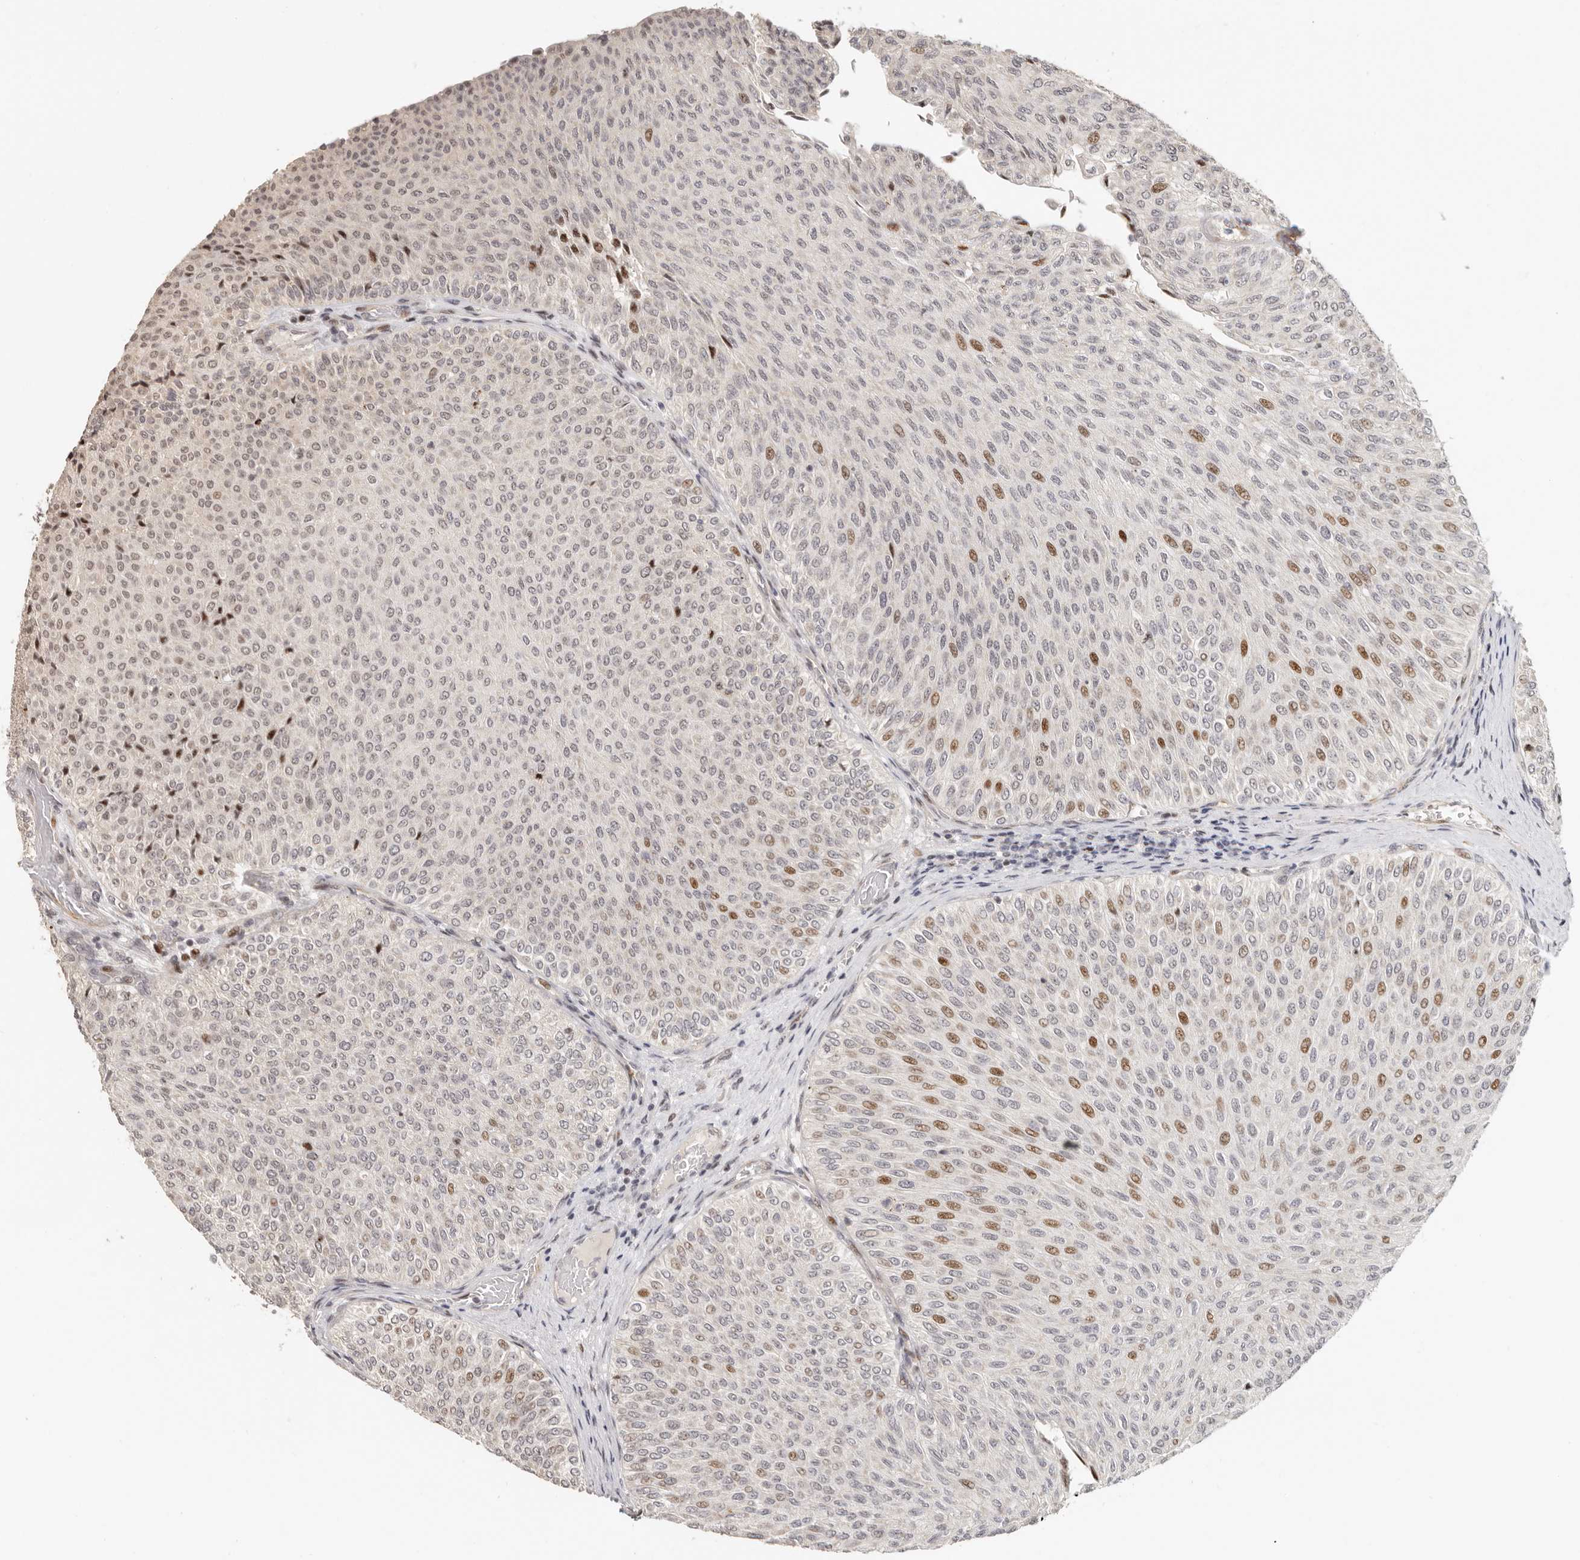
{"staining": {"intensity": "moderate", "quantity": "25%-75%", "location": "nuclear"}, "tissue": "urothelial cancer", "cell_type": "Tumor cells", "image_type": "cancer", "snomed": [{"axis": "morphology", "description": "Urothelial carcinoma, Low grade"}, {"axis": "topography", "description": "Urinary bladder"}], "caption": "The photomicrograph demonstrates a brown stain indicating the presence of a protein in the nuclear of tumor cells in urothelial cancer.", "gene": "GPBP1L1", "patient": {"sex": "male", "age": 78}}